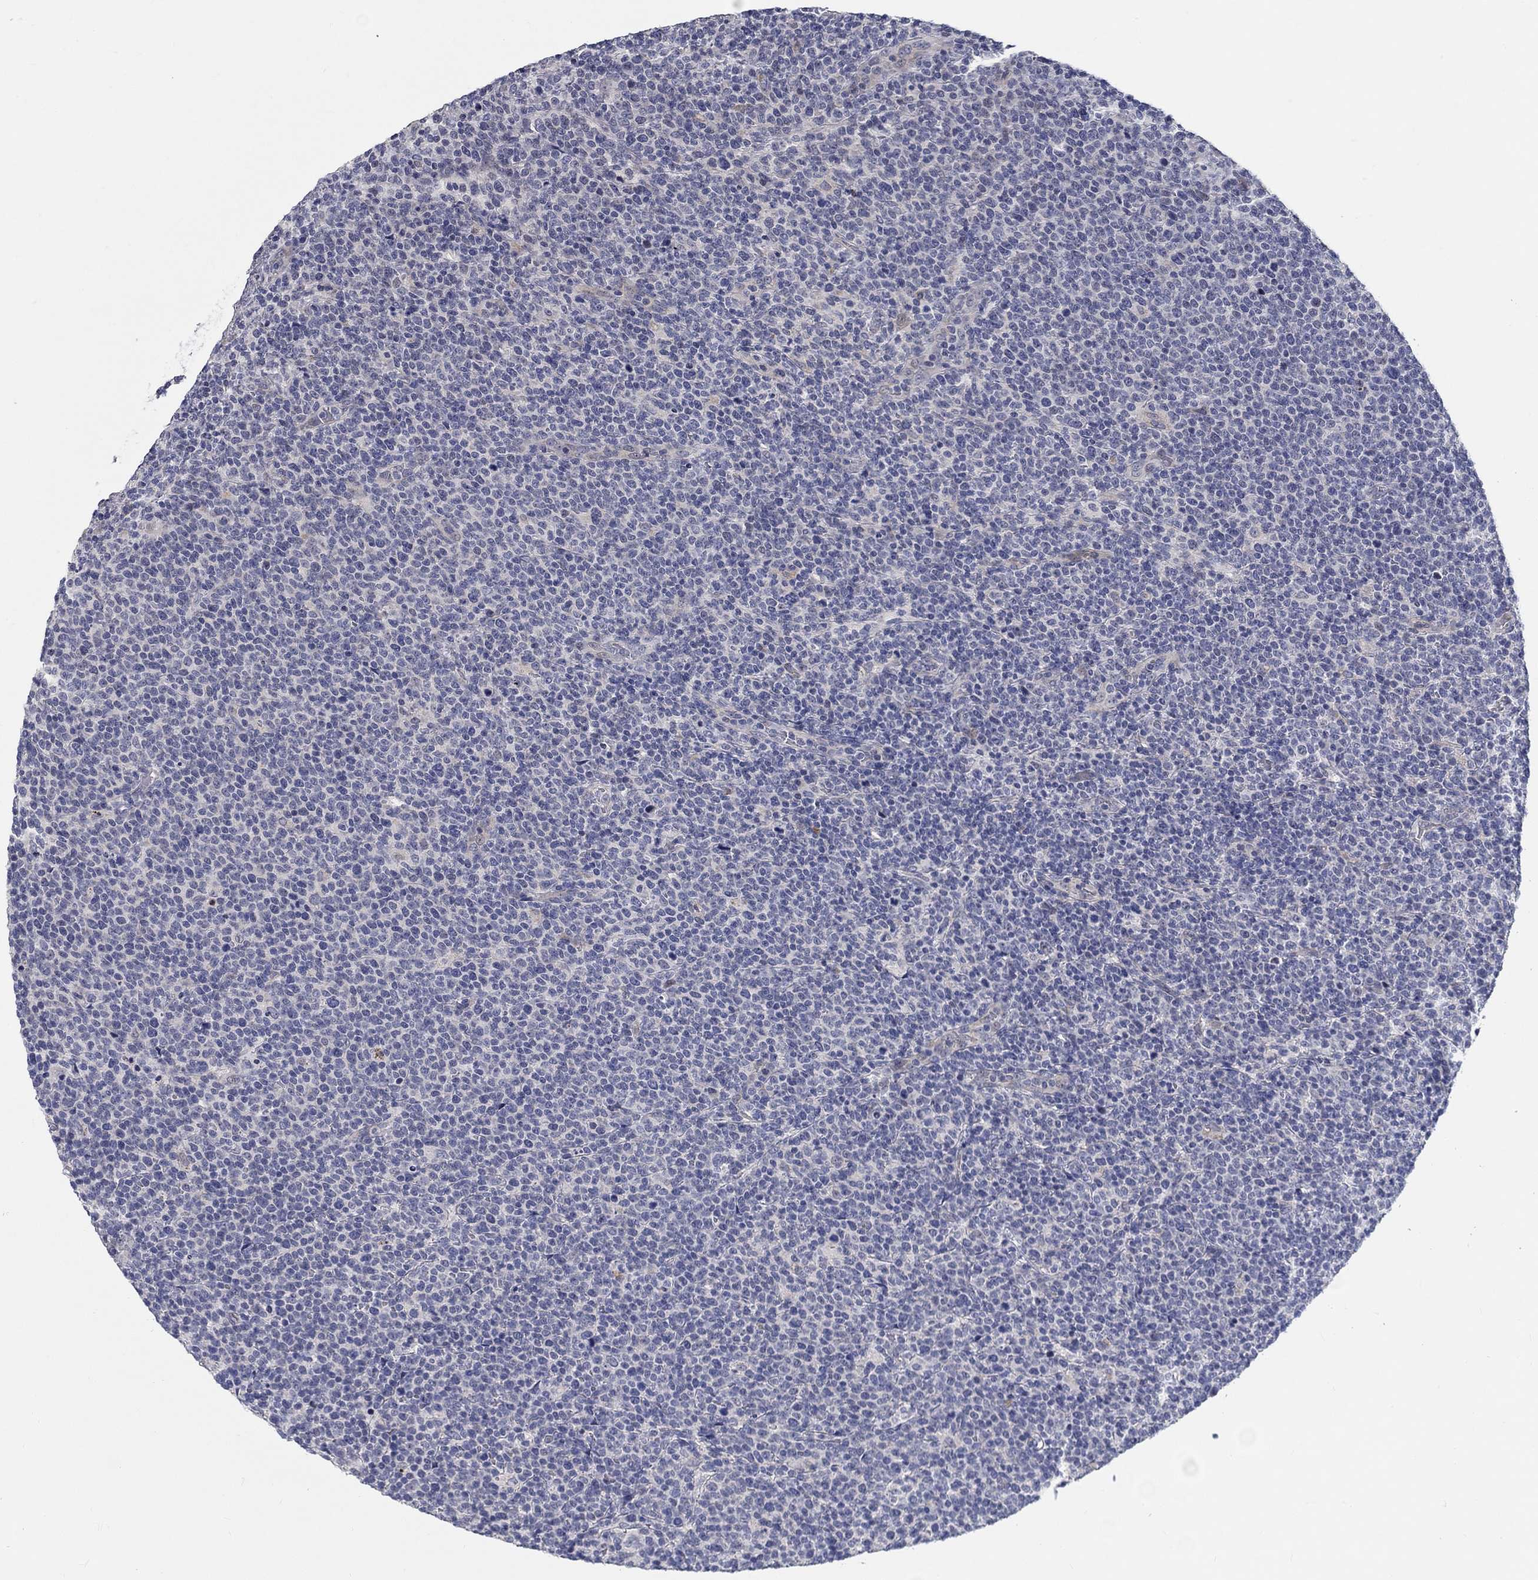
{"staining": {"intensity": "negative", "quantity": "none", "location": "none"}, "tissue": "lymphoma", "cell_type": "Tumor cells", "image_type": "cancer", "snomed": [{"axis": "morphology", "description": "Malignant lymphoma, non-Hodgkin's type, High grade"}, {"axis": "topography", "description": "Lymph node"}], "caption": "High-grade malignant lymphoma, non-Hodgkin's type was stained to show a protein in brown. There is no significant expression in tumor cells.", "gene": "SMIM18", "patient": {"sex": "male", "age": 61}}